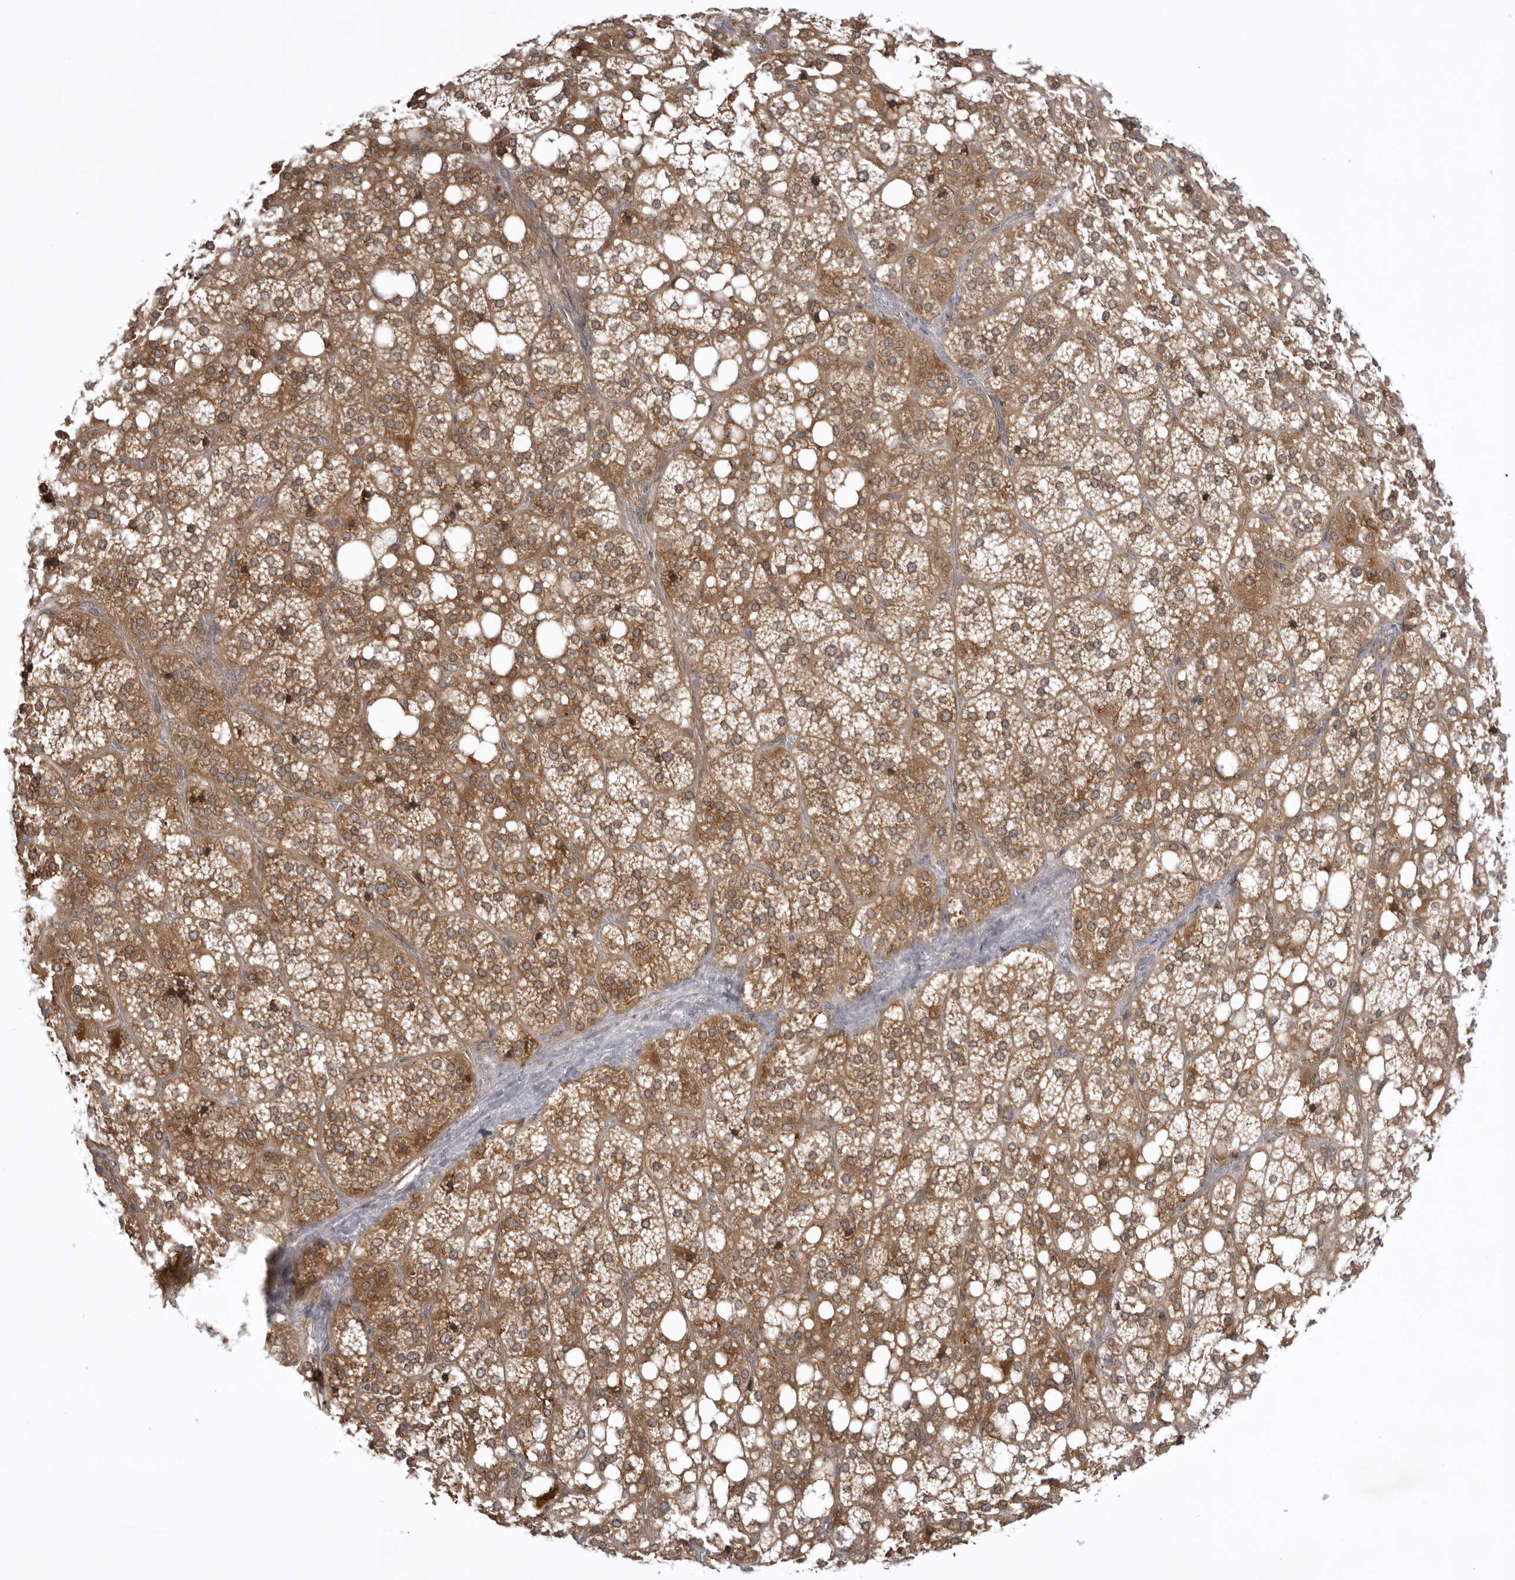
{"staining": {"intensity": "moderate", "quantity": ">75%", "location": "cytoplasmic/membranous"}, "tissue": "adrenal gland", "cell_type": "Glandular cells", "image_type": "normal", "snomed": [{"axis": "morphology", "description": "Normal tissue, NOS"}, {"axis": "topography", "description": "Adrenal gland"}], "caption": "Immunohistochemistry (IHC) (DAB) staining of benign human adrenal gland shows moderate cytoplasmic/membranous protein expression in approximately >75% of glandular cells. (DAB = brown stain, brightfield microscopy at high magnification).", "gene": "USP43", "patient": {"sex": "female", "age": 59}}